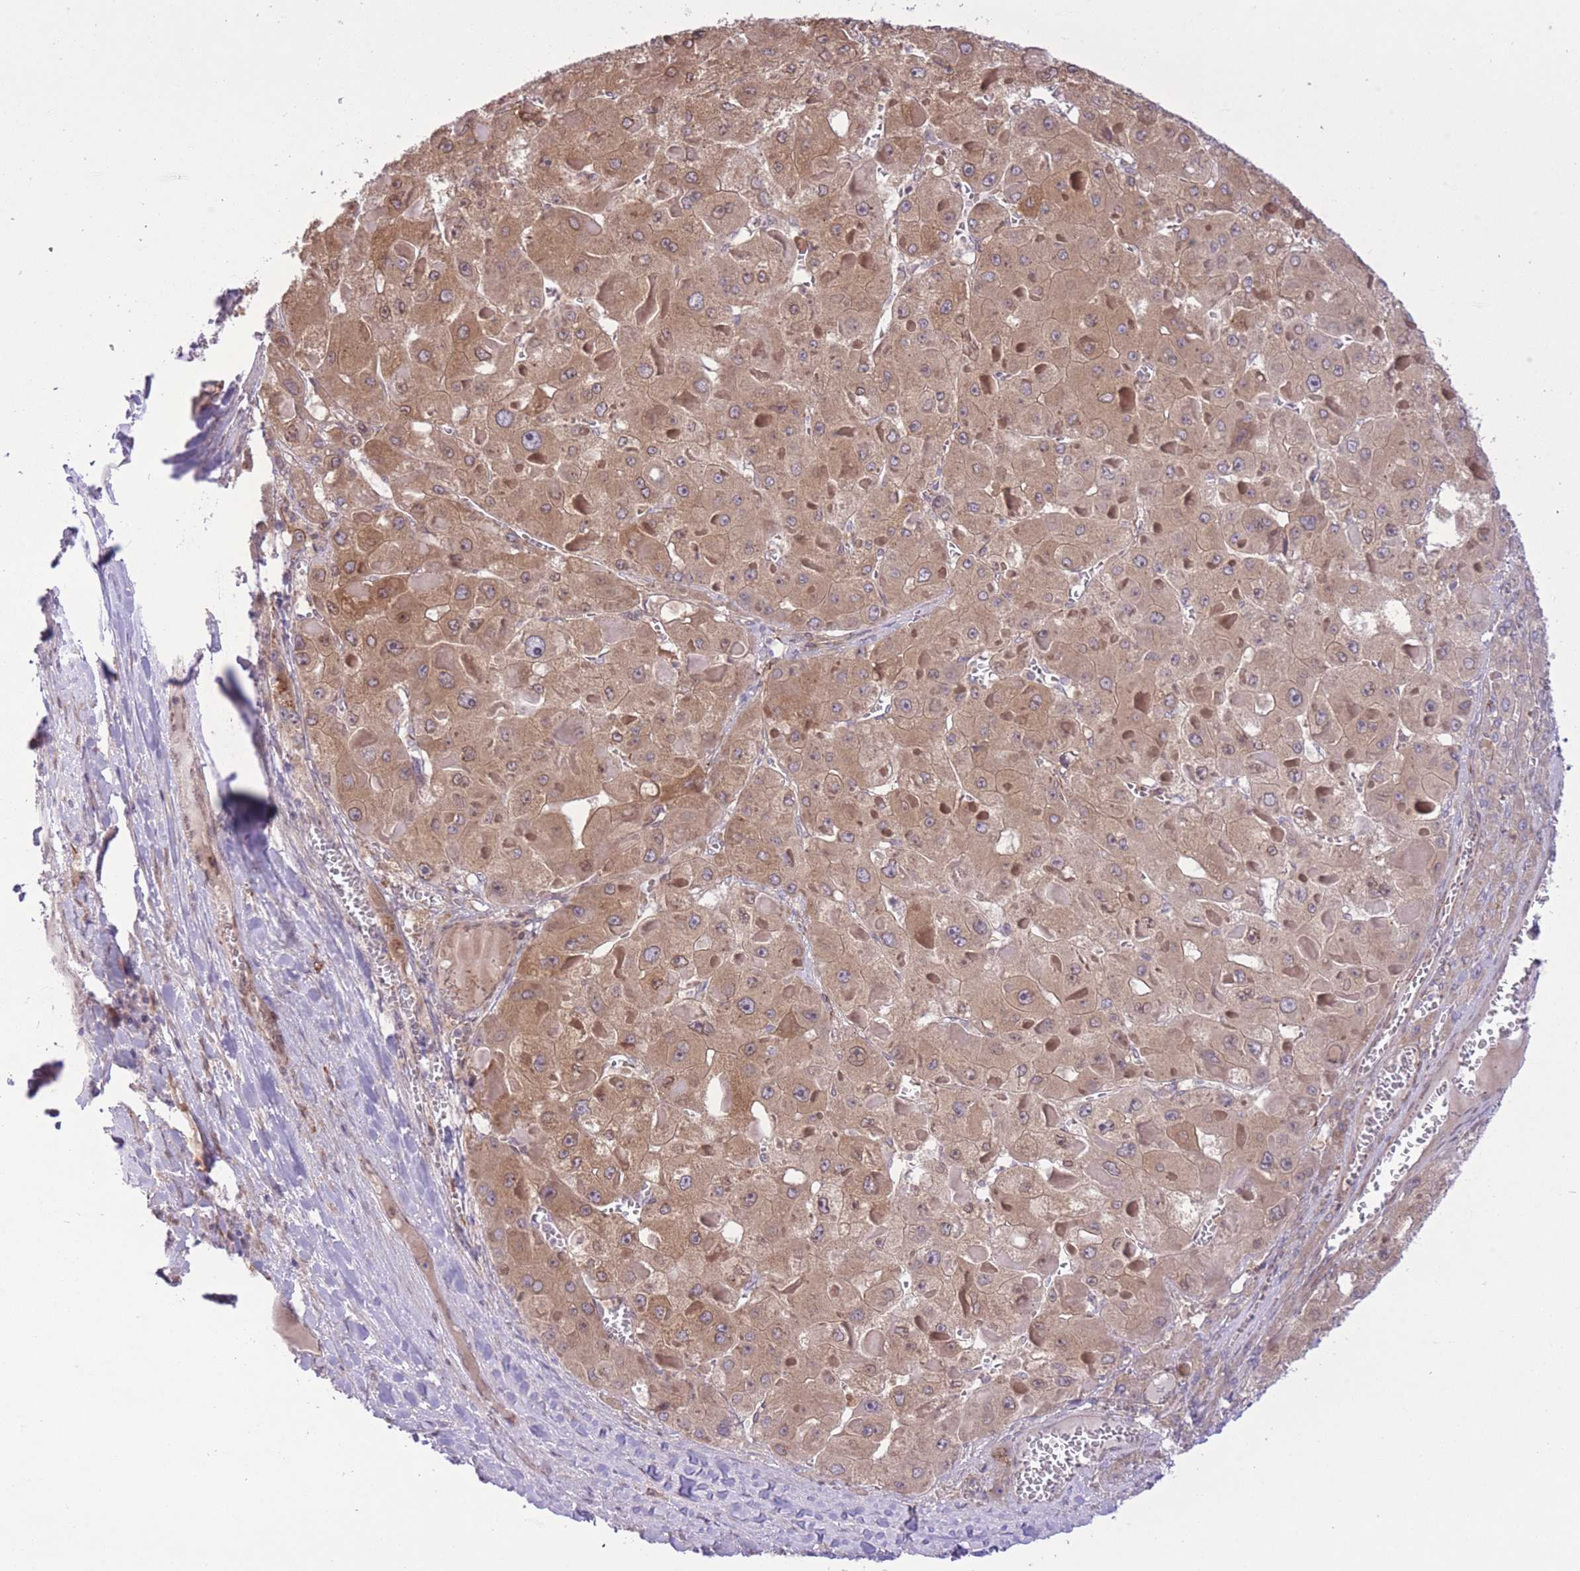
{"staining": {"intensity": "moderate", "quantity": ">75%", "location": "cytoplasmic/membranous"}, "tissue": "liver cancer", "cell_type": "Tumor cells", "image_type": "cancer", "snomed": [{"axis": "morphology", "description": "Carcinoma, Hepatocellular, NOS"}, {"axis": "topography", "description": "Liver"}], "caption": "Protein expression analysis of human liver cancer reveals moderate cytoplasmic/membranous staining in approximately >75% of tumor cells.", "gene": "ZBED5", "patient": {"sex": "female", "age": 73}}